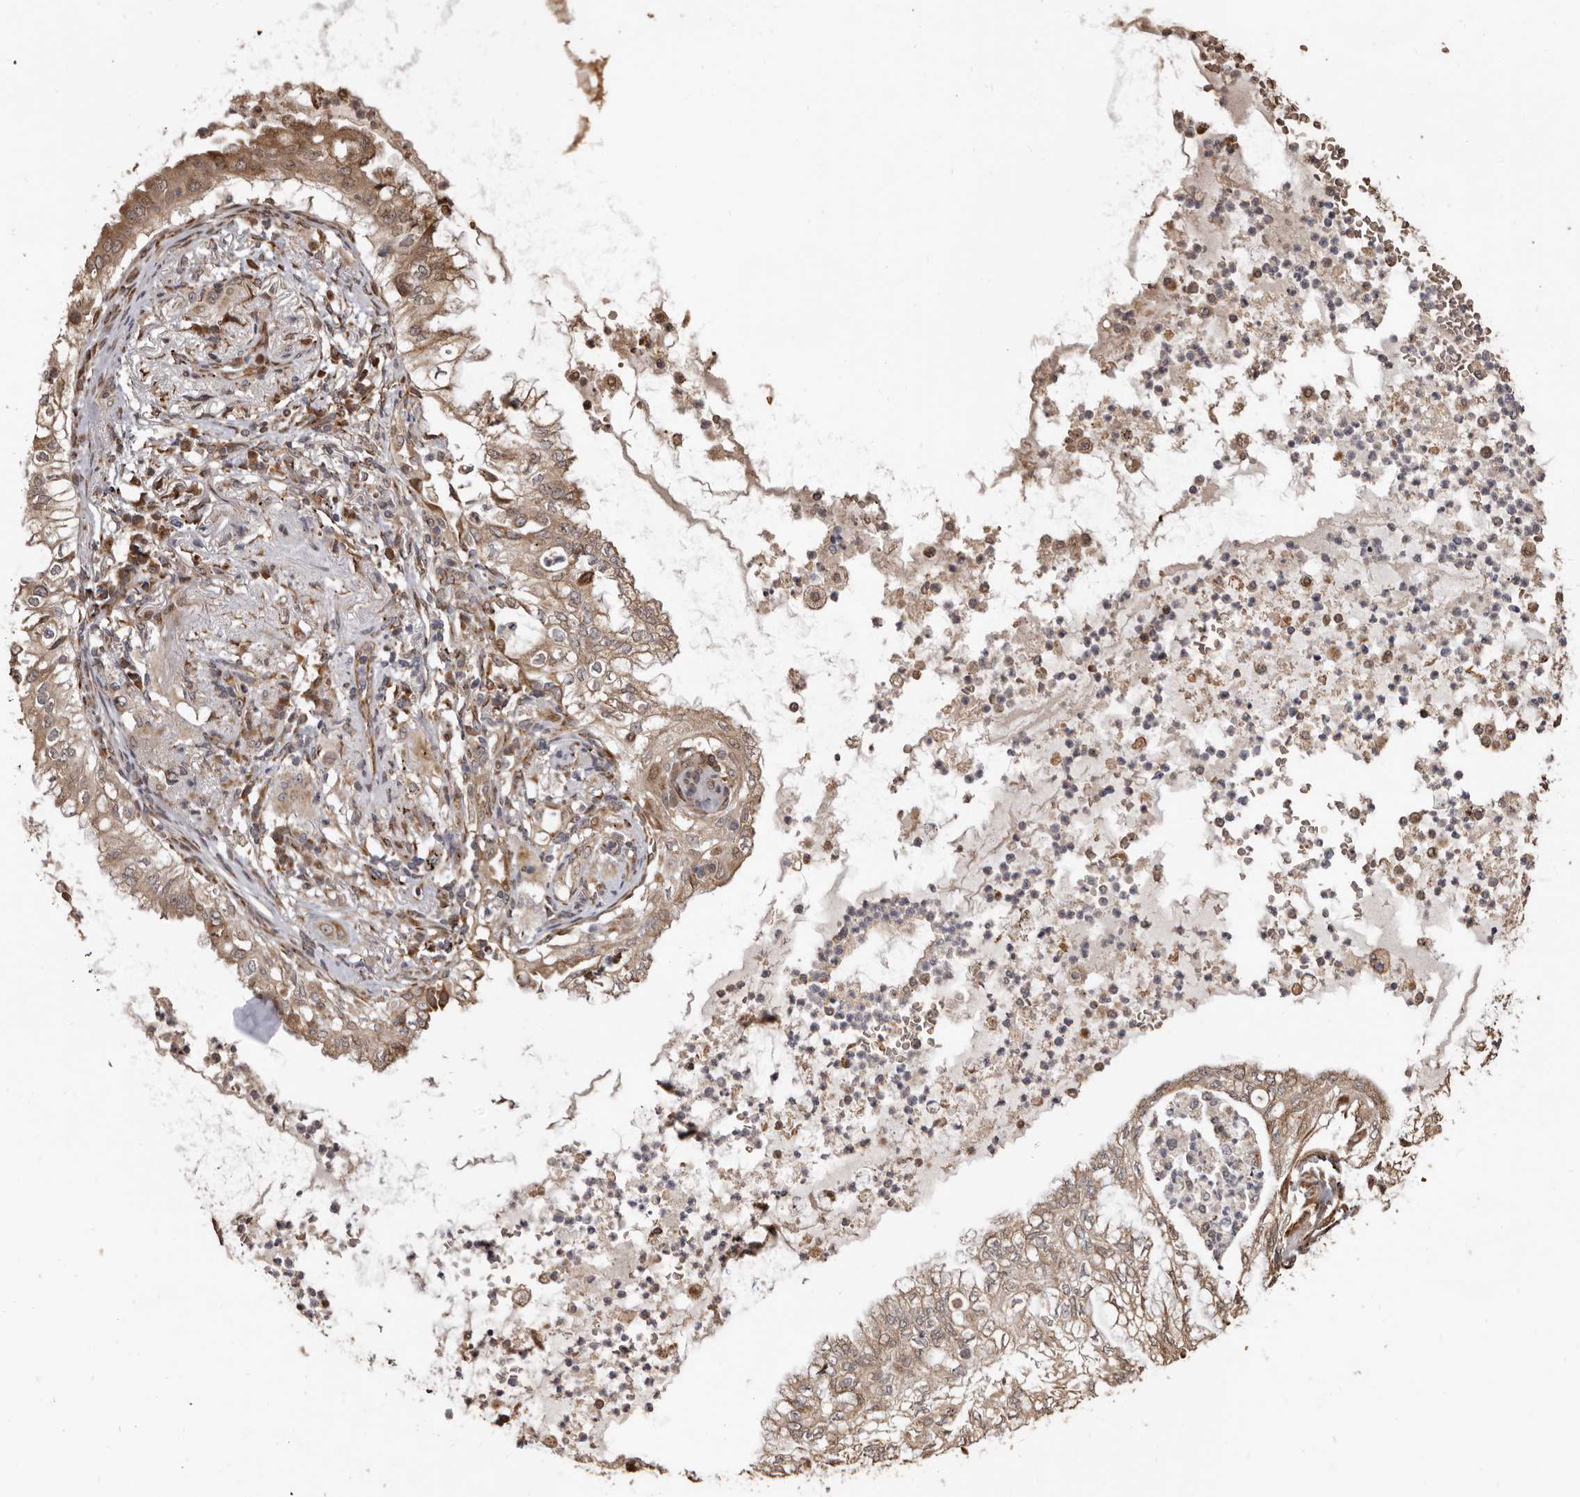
{"staining": {"intensity": "moderate", "quantity": ">75%", "location": "cytoplasmic/membranous"}, "tissue": "lung cancer", "cell_type": "Tumor cells", "image_type": "cancer", "snomed": [{"axis": "morphology", "description": "Adenocarcinoma, NOS"}, {"axis": "topography", "description": "Lung"}], "caption": "Approximately >75% of tumor cells in lung cancer demonstrate moderate cytoplasmic/membranous protein positivity as visualized by brown immunohistochemical staining.", "gene": "ENTREP1", "patient": {"sex": "female", "age": 70}}